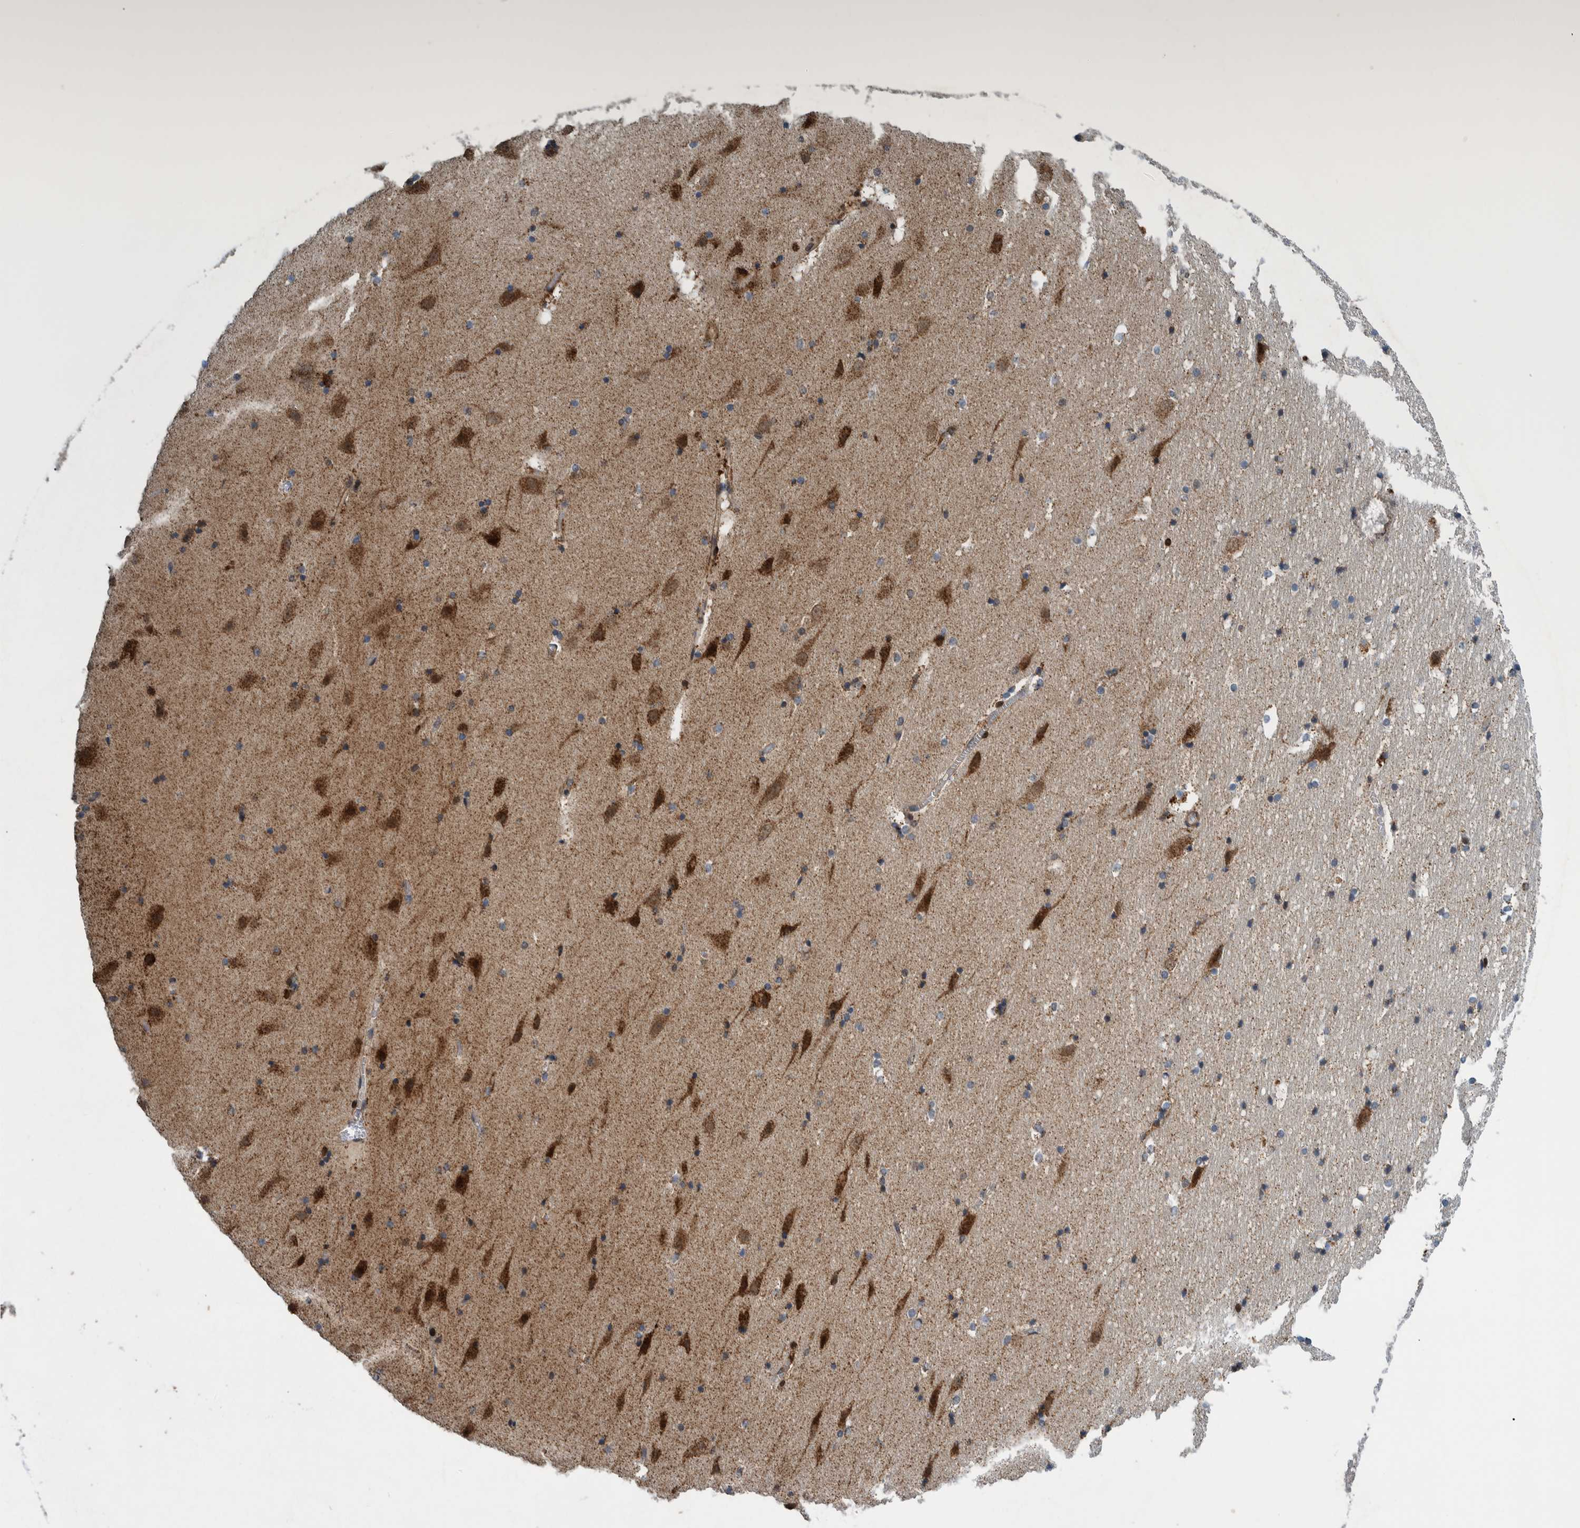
{"staining": {"intensity": "moderate", "quantity": "<25%", "location": "cytoplasmic/membranous"}, "tissue": "hippocampus", "cell_type": "Glial cells", "image_type": "normal", "snomed": [{"axis": "morphology", "description": "Normal tissue, NOS"}, {"axis": "topography", "description": "Hippocampus"}], "caption": "Immunohistochemistry (IHC) image of benign human hippocampus stained for a protein (brown), which displays low levels of moderate cytoplasmic/membranous expression in about <25% of glial cells.", "gene": "MRPS7", "patient": {"sex": "male", "age": 45}}